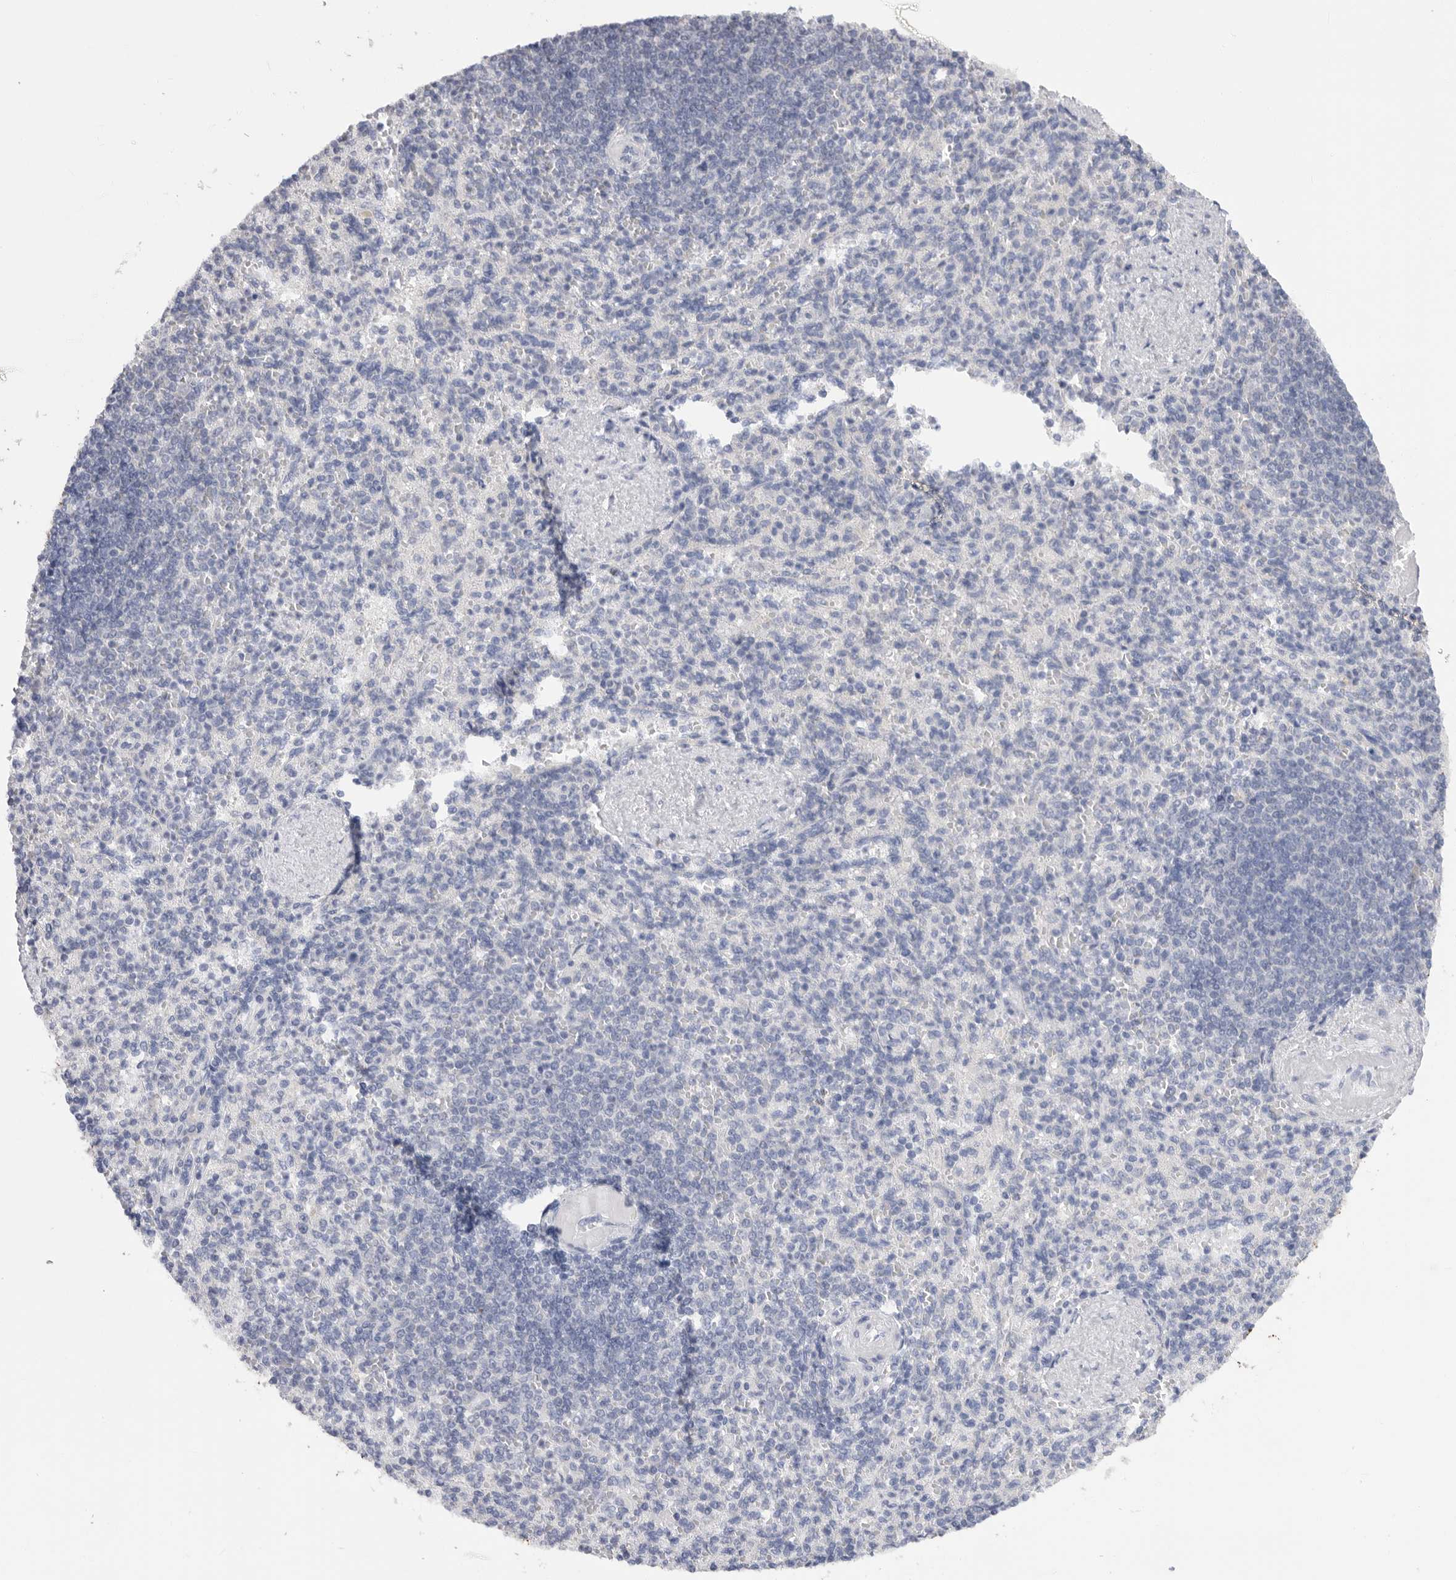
{"staining": {"intensity": "negative", "quantity": "none", "location": "none"}, "tissue": "spleen", "cell_type": "Cells in red pulp", "image_type": "normal", "snomed": [{"axis": "morphology", "description": "Normal tissue, NOS"}, {"axis": "topography", "description": "Spleen"}], "caption": "The micrograph shows no staining of cells in red pulp in unremarkable spleen.", "gene": "MTFR1L", "patient": {"sex": "female", "age": 74}}